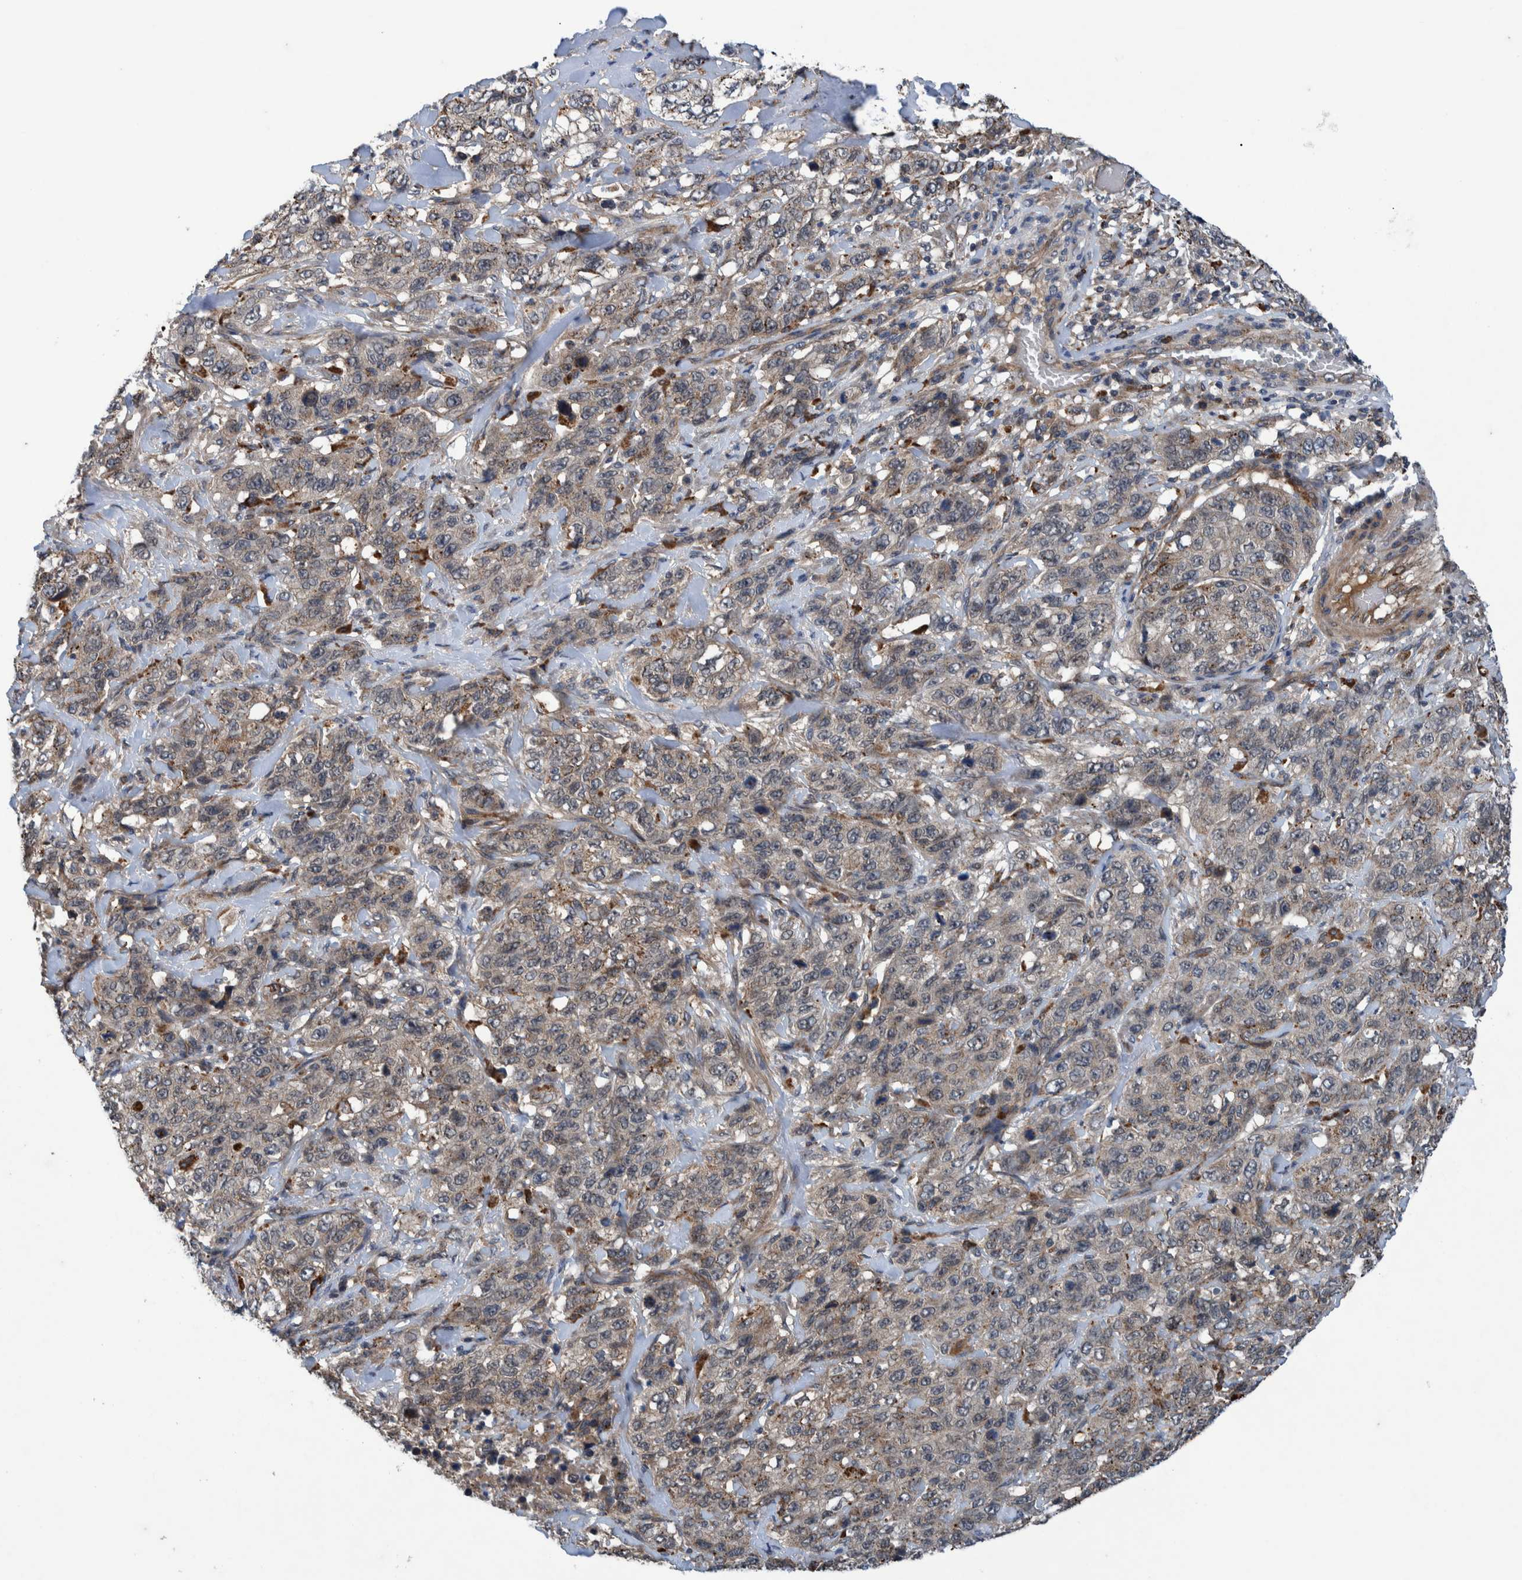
{"staining": {"intensity": "weak", "quantity": ">75%", "location": "cytoplasmic/membranous"}, "tissue": "stomach cancer", "cell_type": "Tumor cells", "image_type": "cancer", "snomed": [{"axis": "morphology", "description": "Adenocarcinoma, NOS"}, {"axis": "topography", "description": "Stomach"}], "caption": "Immunohistochemistry (IHC) image of neoplastic tissue: human adenocarcinoma (stomach) stained using IHC exhibits low levels of weak protein expression localized specifically in the cytoplasmic/membranous of tumor cells, appearing as a cytoplasmic/membranous brown color.", "gene": "ITIH3", "patient": {"sex": "male", "age": 48}}